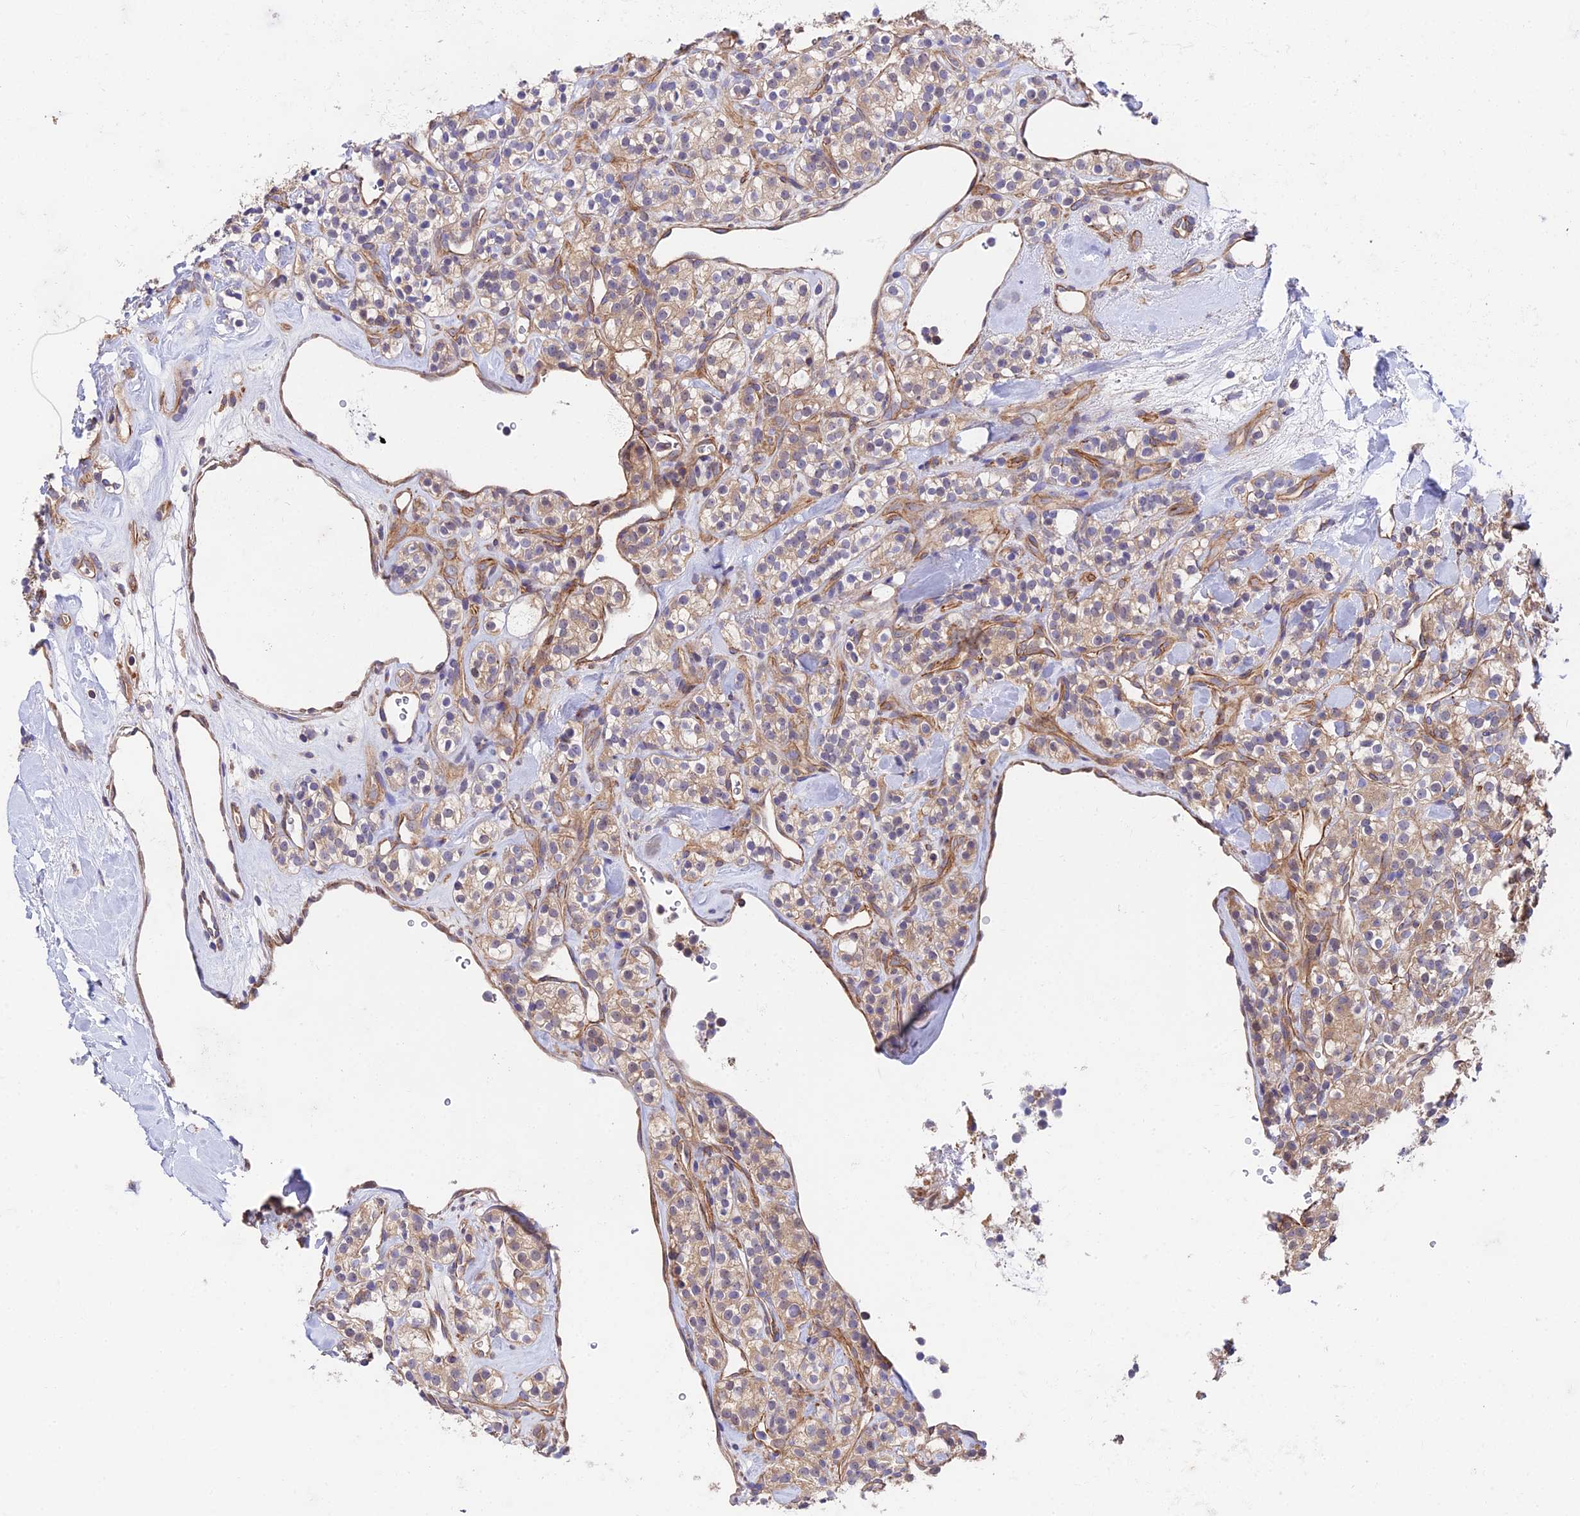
{"staining": {"intensity": "moderate", "quantity": "25%-75%", "location": "cytoplasmic/membranous"}, "tissue": "renal cancer", "cell_type": "Tumor cells", "image_type": "cancer", "snomed": [{"axis": "morphology", "description": "Adenocarcinoma, NOS"}, {"axis": "topography", "description": "Kidney"}], "caption": "Immunohistochemical staining of renal cancer displays moderate cytoplasmic/membranous protein positivity in about 25%-75% of tumor cells. (DAB (3,3'-diaminobenzidine) IHC, brown staining for protein, blue staining for nuclei).", "gene": "QRFP", "patient": {"sex": "male", "age": 77}}